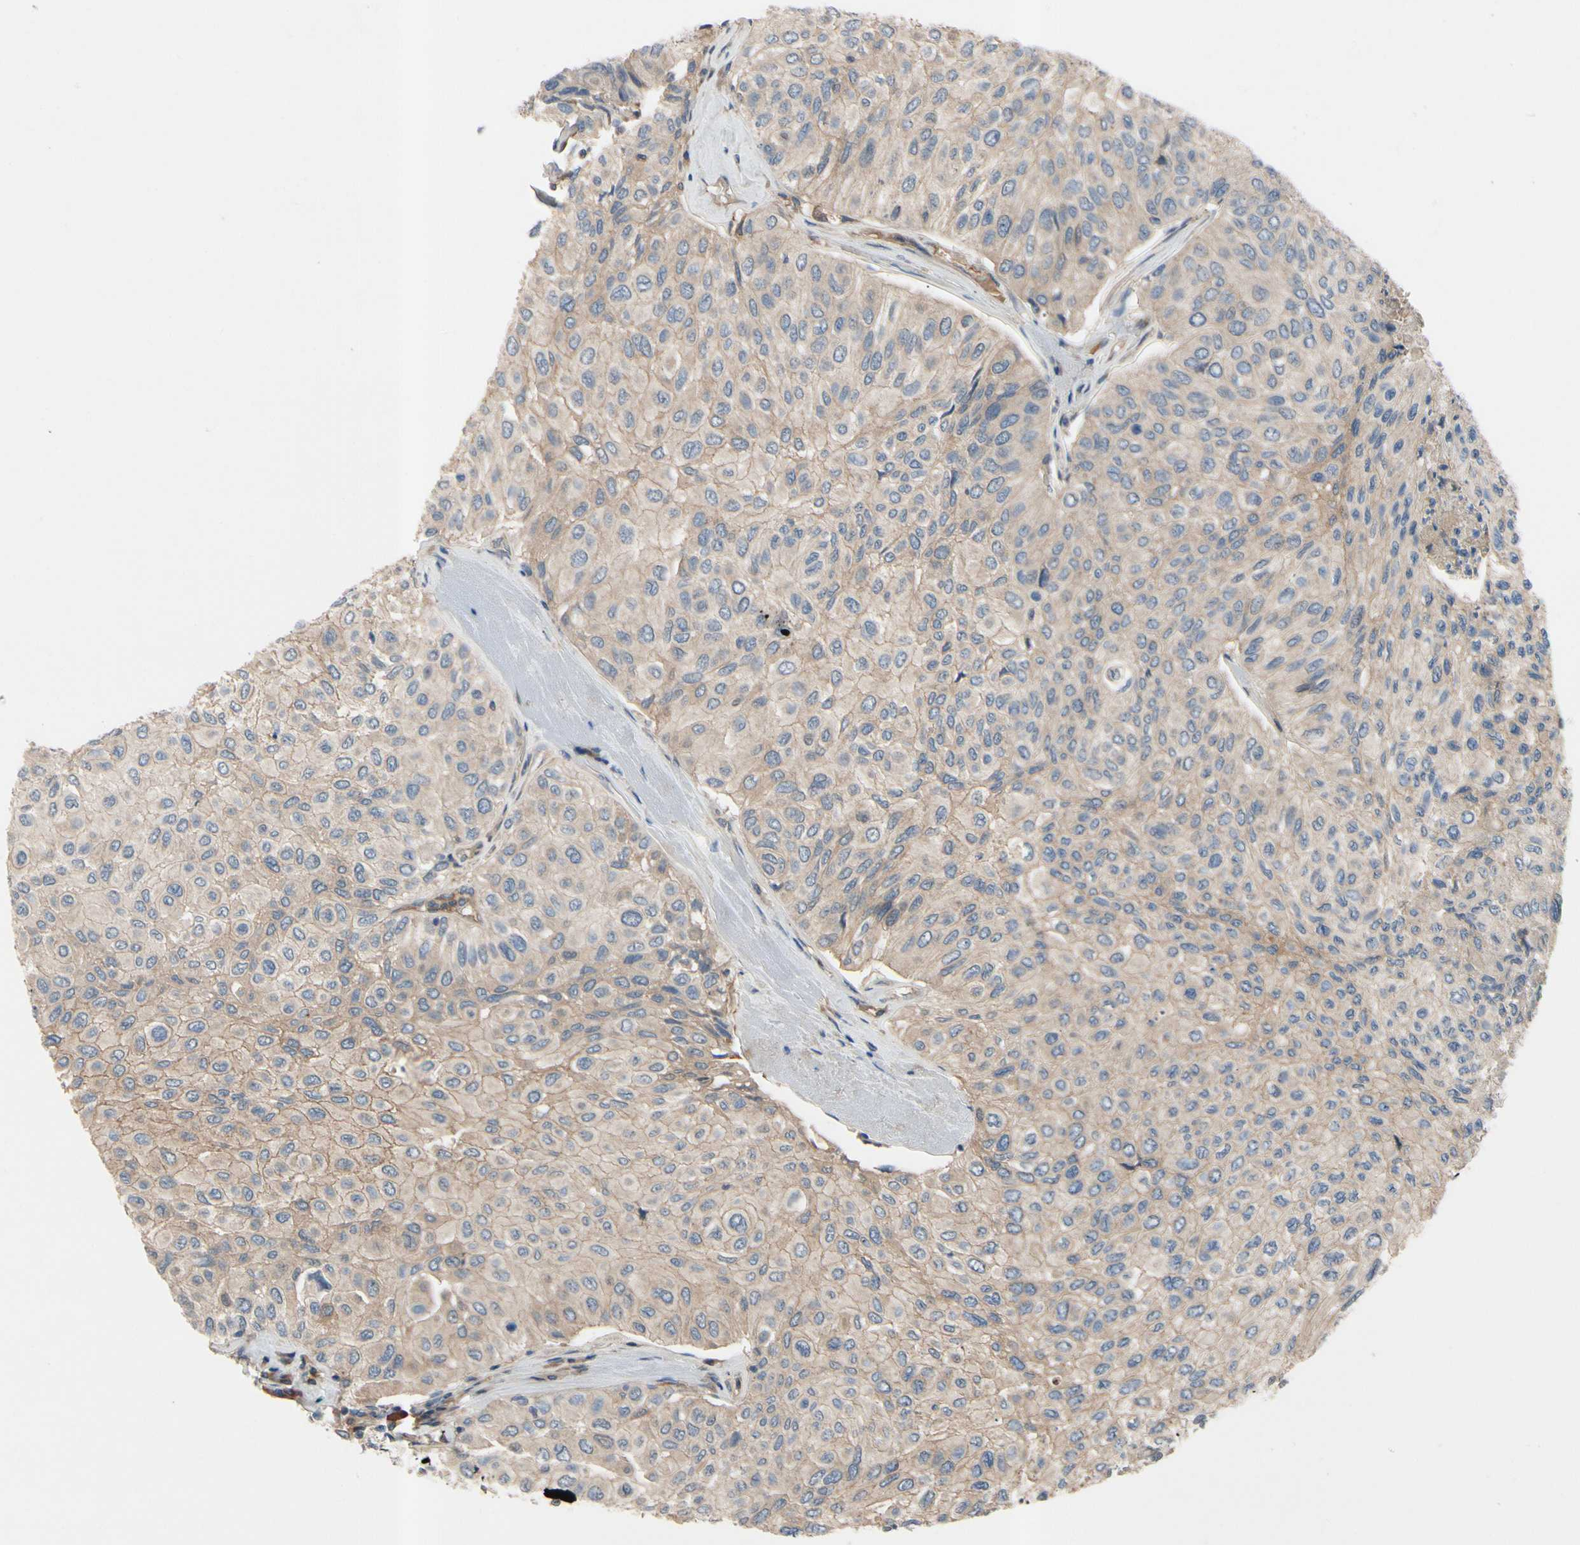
{"staining": {"intensity": "weak", "quantity": ">75%", "location": "cytoplasmic/membranous"}, "tissue": "urothelial cancer", "cell_type": "Tumor cells", "image_type": "cancer", "snomed": [{"axis": "morphology", "description": "Urothelial carcinoma, High grade"}, {"axis": "topography", "description": "Urinary bladder"}], "caption": "The micrograph shows a brown stain indicating the presence of a protein in the cytoplasmic/membranous of tumor cells in high-grade urothelial carcinoma.", "gene": "ICAM5", "patient": {"sex": "male", "age": 66}}